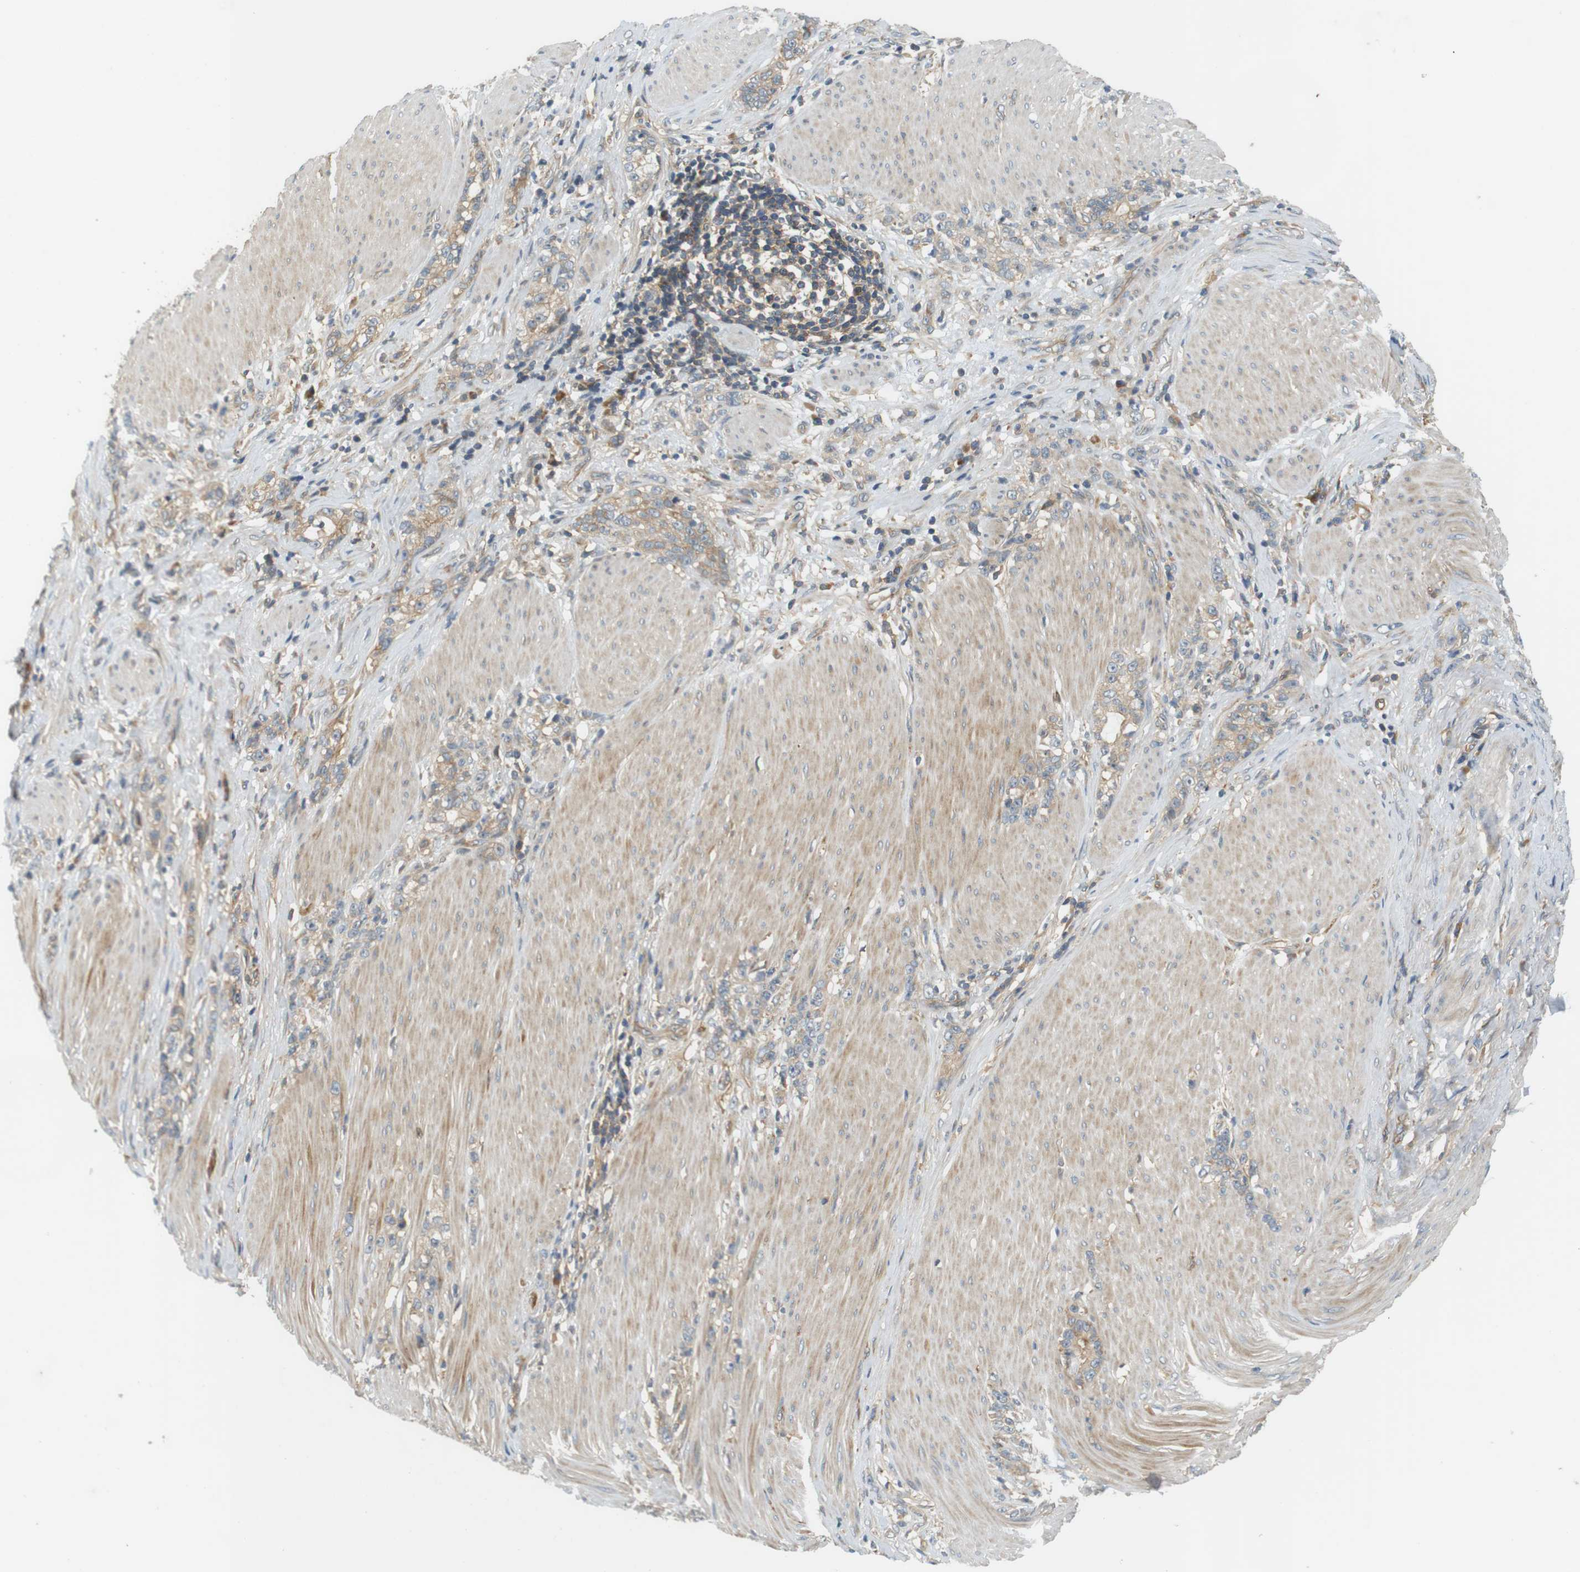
{"staining": {"intensity": "weak", "quantity": "25%-75%", "location": "cytoplasmic/membranous"}, "tissue": "stomach cancer", "cell_type": "Tumor cells", "image_type": "cancer", "snomed": [{"axis": "morphology", "description": "Adenocarcinoma, NOS"}, {"axis": "topography", "description": "Stomach, lower"}], "caption": "This is an image of IHC staining of stomach adenocarcinoma, which shows weak expression in the cytoplasmic/membranous of tumor cells.", "gene": "SH3GLB1", "patient": {"sex": "male", "age": 88}}